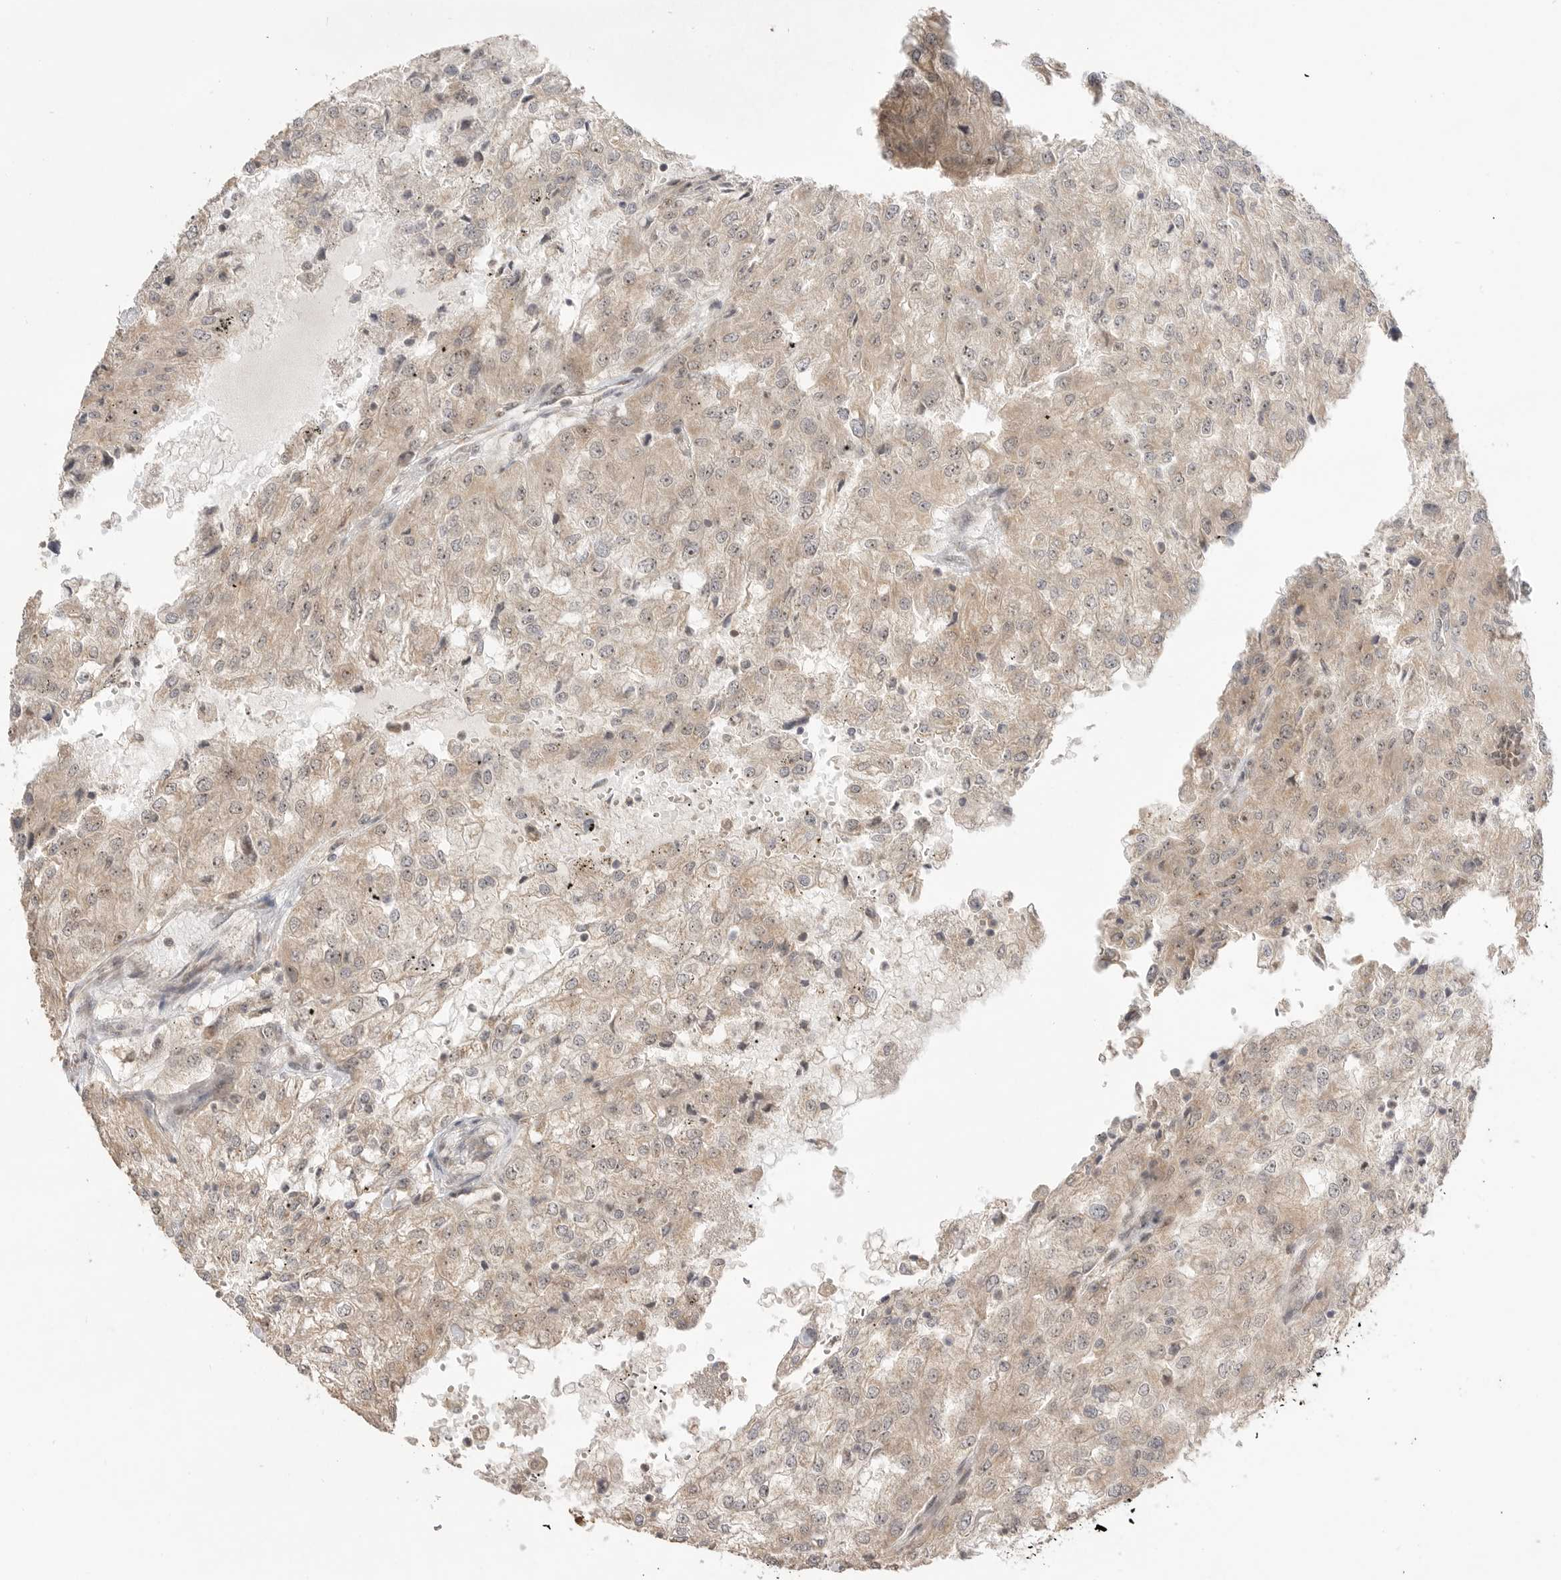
{"staining": {"intensity": "weak", "quantity": "25%-75%", "location": "cytoplasmic/membranous"}, "tissue": "renal cancer", "cell_type": "Tumor cells", "image_type": "cancer", "snomed": [{"axis": "morphology", "description": "Adenocarcinoma, NOS"}, {"axis": "topography", "description": "Kidney"}], "caption": "Immunohistochemistry histopathology image of neoplastic tissue: human renal cancer (adenocarcinoma) stained using immunohistochemistry displays low levels of weak protein expression localized specifically in the cytoplasmic/membranous of tumor cells, appearing as a cytoplasmic/membranous brown color.", "gene": "ALKAL1", "patient": {"sex": "female", "age": 54}}